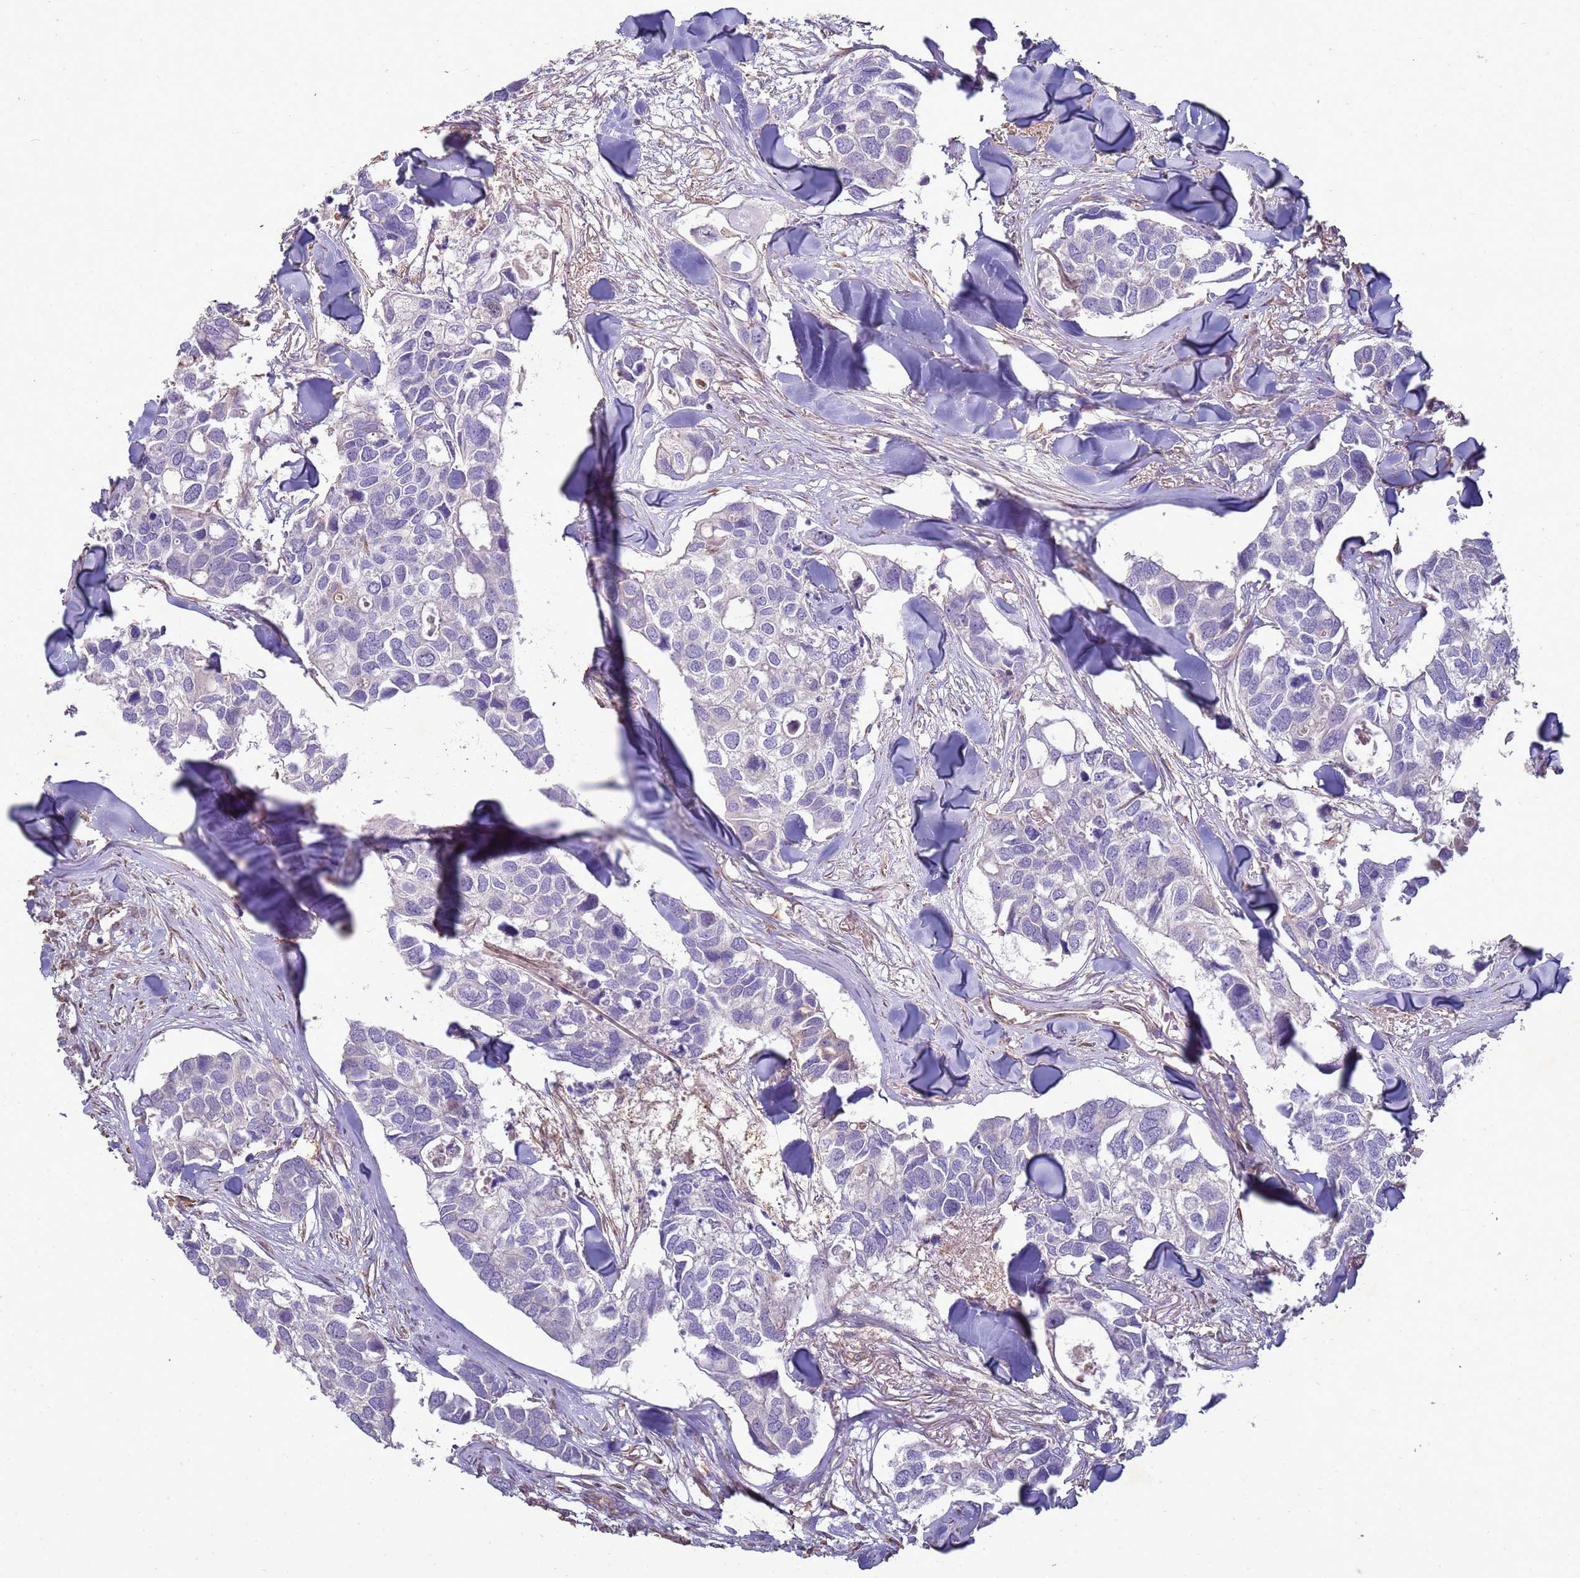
{"staining": {"intensity": "negative", "quantity": "none", "location": "none"}, "tissue": "breast cancer", "cell_type": "Tumor cells", "image_type": "cancer", "snomed": [{"axis": "morphology", "description": "Duct carcinoma"}, {"axis": "topography", "description": "Breast"}], "caption": "This image is of breast cancer (infiltrating ductal carcinoma) stained with immunohistochemistry to label a protein in brown with the nuclei are counter-stained blue. There is no positivity in tumor cells. Nuclei are stained in blue.", "gene": "SGIP1", "patient": {"sex": "female", "age": 83}}